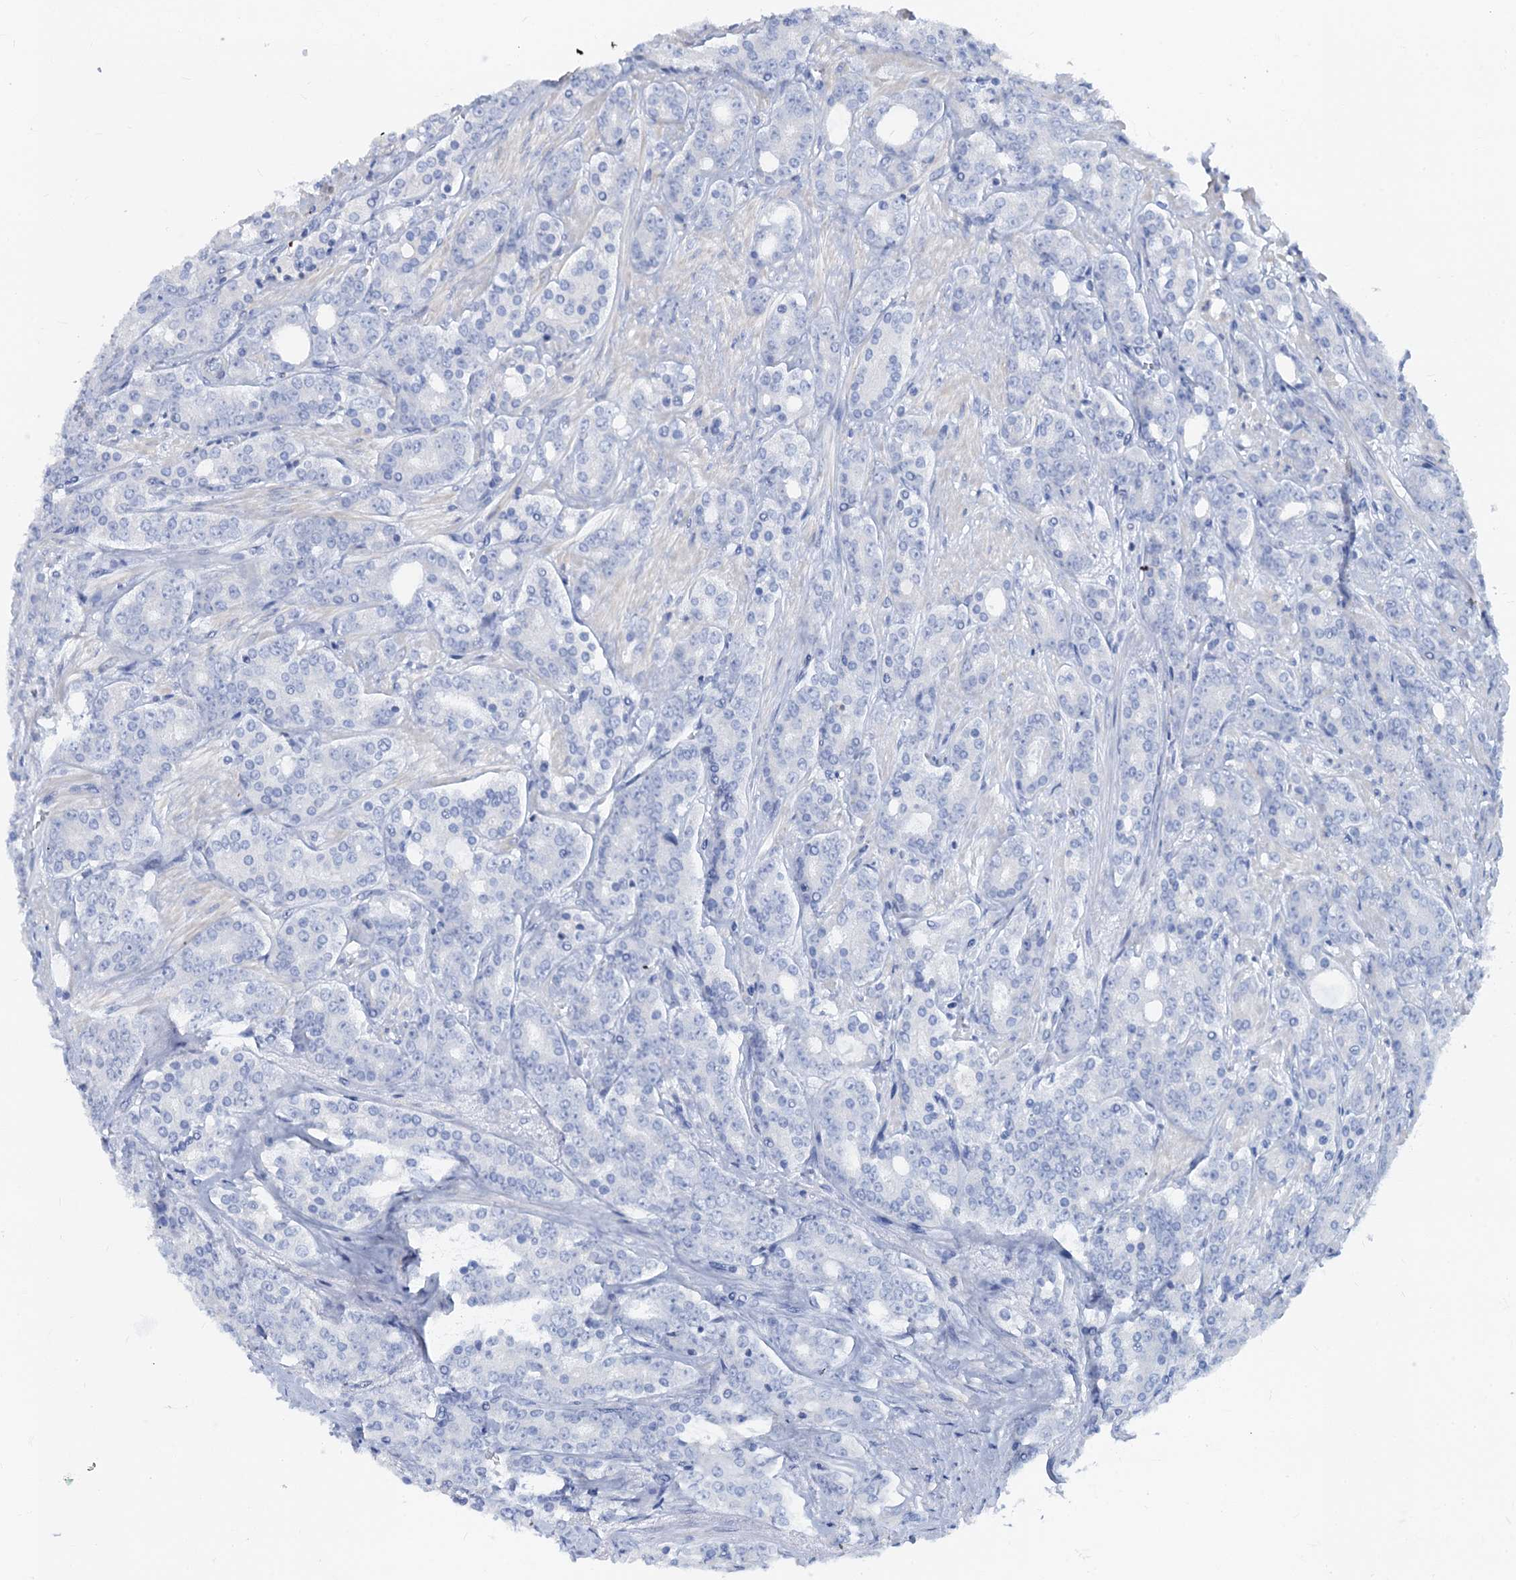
{"staining": {"intensity": "negative", "quantity": "none", "location": "none"}, "tissue": "prostate cancer", "cell_type": "Tumor cells", "image_type": "cancer", "snomed": [{"axis": "morphology", "description": "Adenocarcinoma, High grade"}, {"axis": "topography", "description": "Prostate"}], "caption": "Tumor cells are negative for brown protein staining in prostate cancer (adenocarcinoma (high-grade)). (Stains: DAB (3,3'-diaminobenzidine) immunohistochemistry (IHC) with hematoxylin counter stain, Microscopy: brightfield microscopy at high magnification).", "gene": "RBP3", "patient": {"sex": "male", "age": 62}}